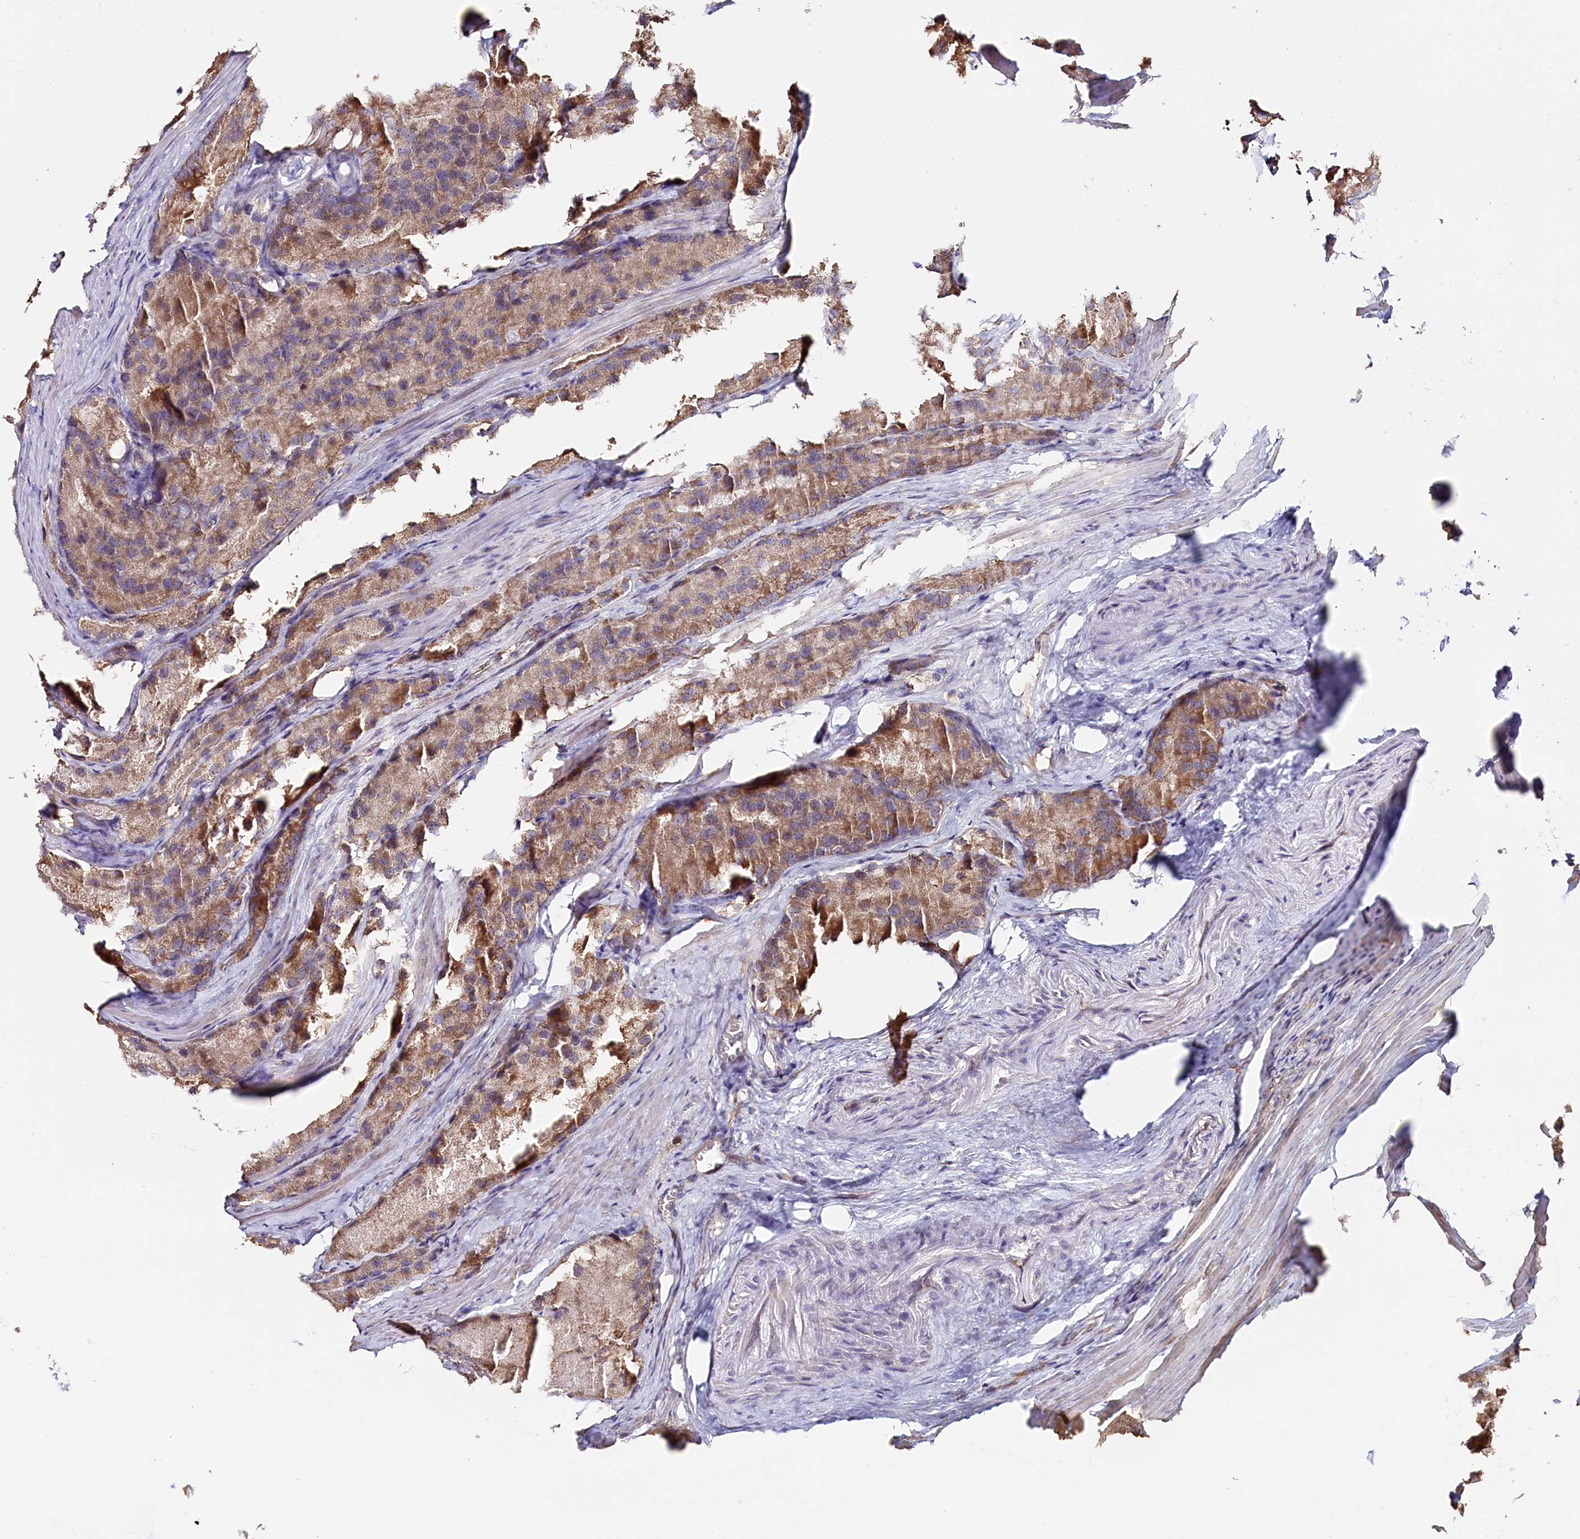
{"staining": {"intensity": "weak", "quantity": ">75%", "location": "cytoplasmic/membranous"}, "tissue": "prostate cancer", "cell_type": "Tumor cells", "image_type": "cancer", "snomed": [{"axis": "morphology", "description": "Adenocarcinoma, Low grade"}, {"axis": "topography", "description": "Prostate"}], "caption": "This micrograph shows immunohistochemistry staining of prostate adenocarcinoma (low-grade), with low weak cytoplasmic/membranous staining in about >75% of tumor cells.", "gene": "KATNB1", "patient": {"sex": "male", "age": 69}}